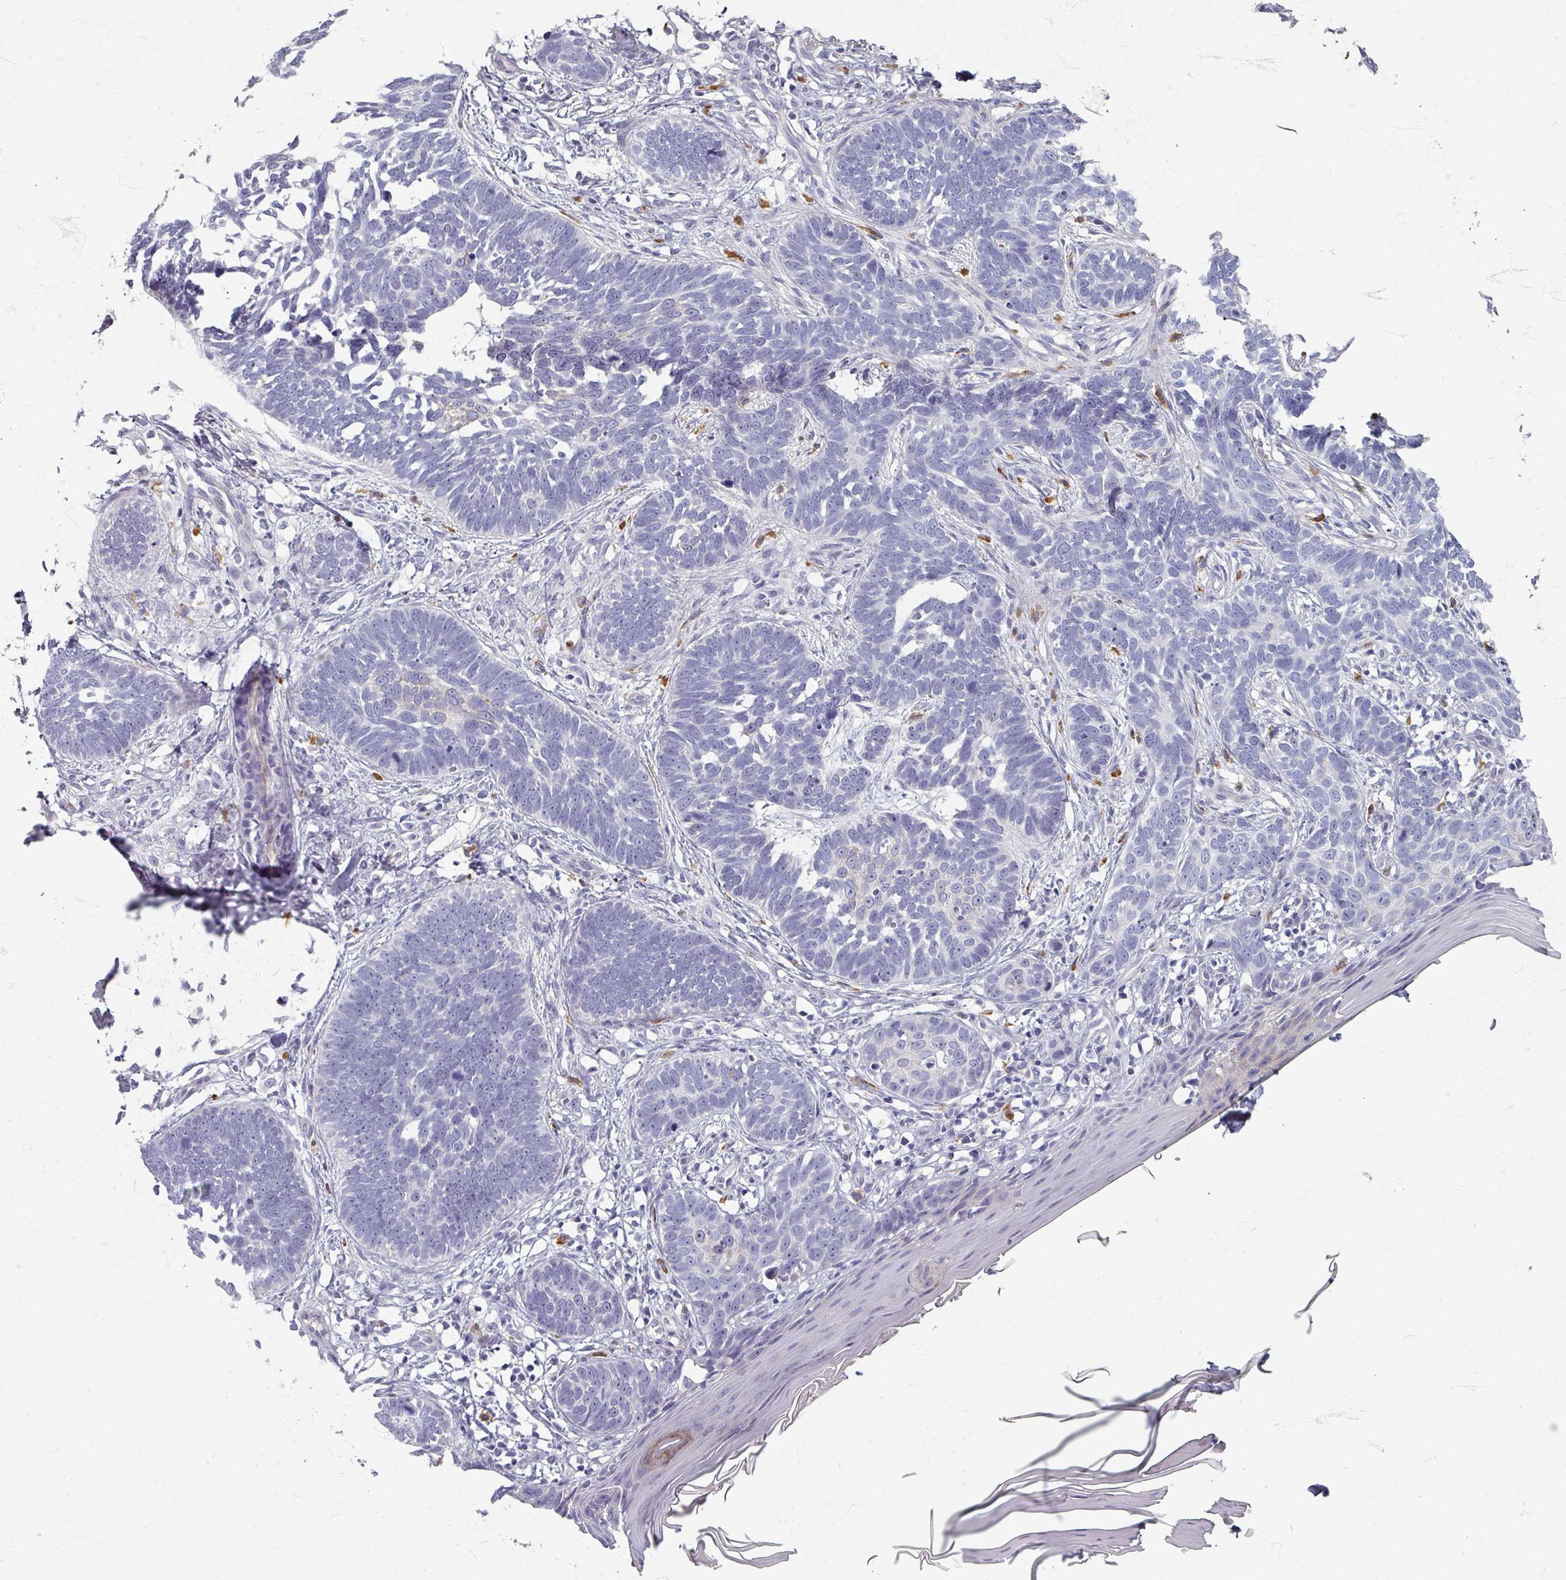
{"staining": {"intensity": "negative", "quantity": "none", "location": "none"}, "tissue": "skin cancer", "cell_type": "Tumor cells", "image_type": "cancer", "snomed": [{"axis": "morphology", "description": "Normal tissue, NOS"}, {"axis": "morphology", "description": "Basal cell carcinoma"}, {"axis": "topography", "description": "Skin"}], "caption": "The micrograph demonstrates no significant expression in tumor cells of skin basal cell carcinoma.", "gene": "ZNF878", "patient": {"sex": "male", "age": 77}}